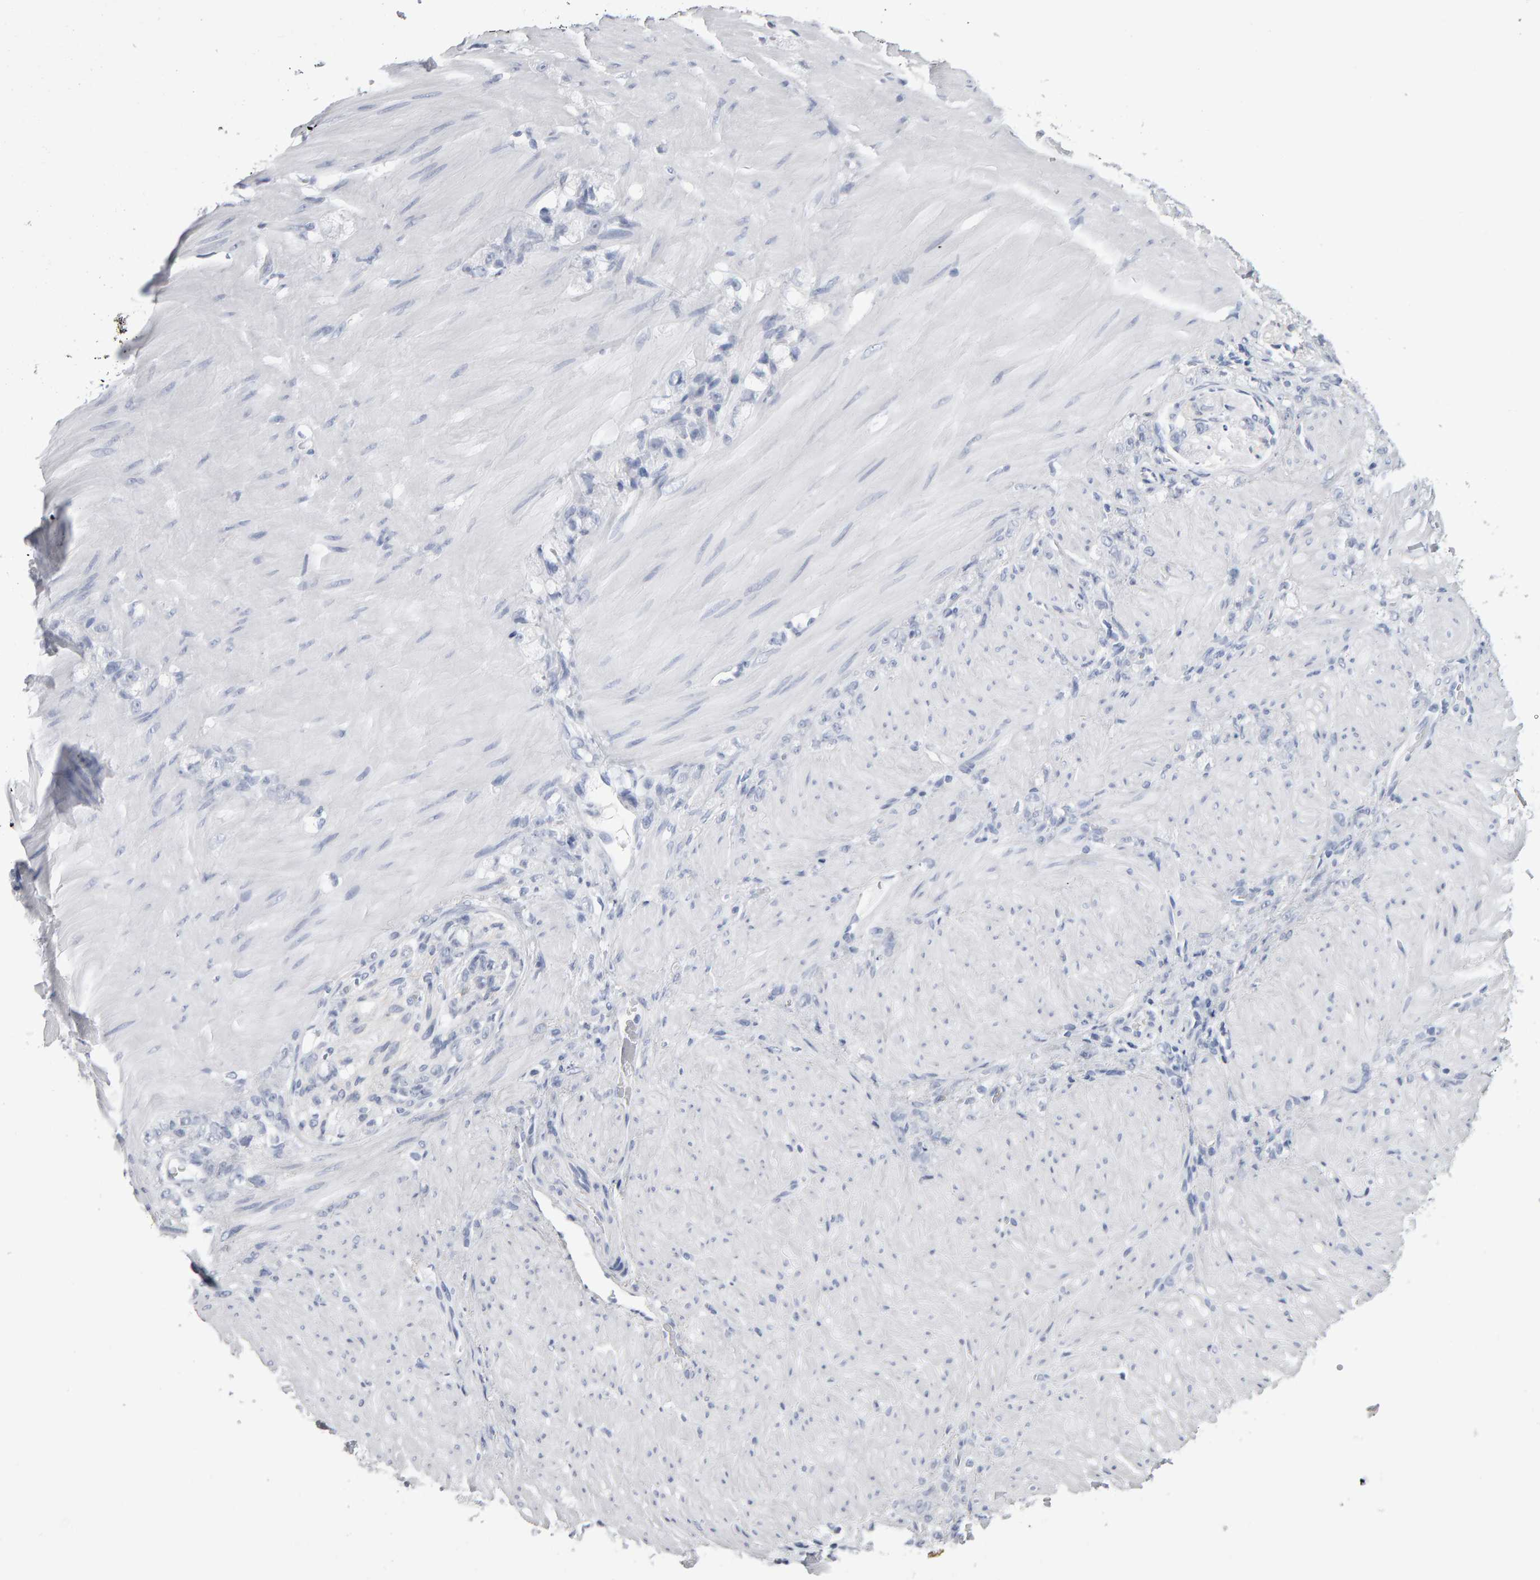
{"staining": {"intensity": "negative", "quantity": "none", "location": "none"}, "tissue": "stomach cancer", "cell_type": "Tumor cells", "image_type": "cancer", "snomed": [{"axis": "morphology", "description": "Normal tissue, NOS"}, {"axis": "morphology", "description": "Adenocarcinoma, NOS"}, {"axis": "topography", "description": "Stomach"}], "caption": "A high-resolution micrograph shows immunohistochemistry (IHC) staining of adenocarcinoma (stomach), which demonstrates no significant expression in tumor cells.", "gene": "NCDN", "patient": {"sex": "male", "age": 82}}